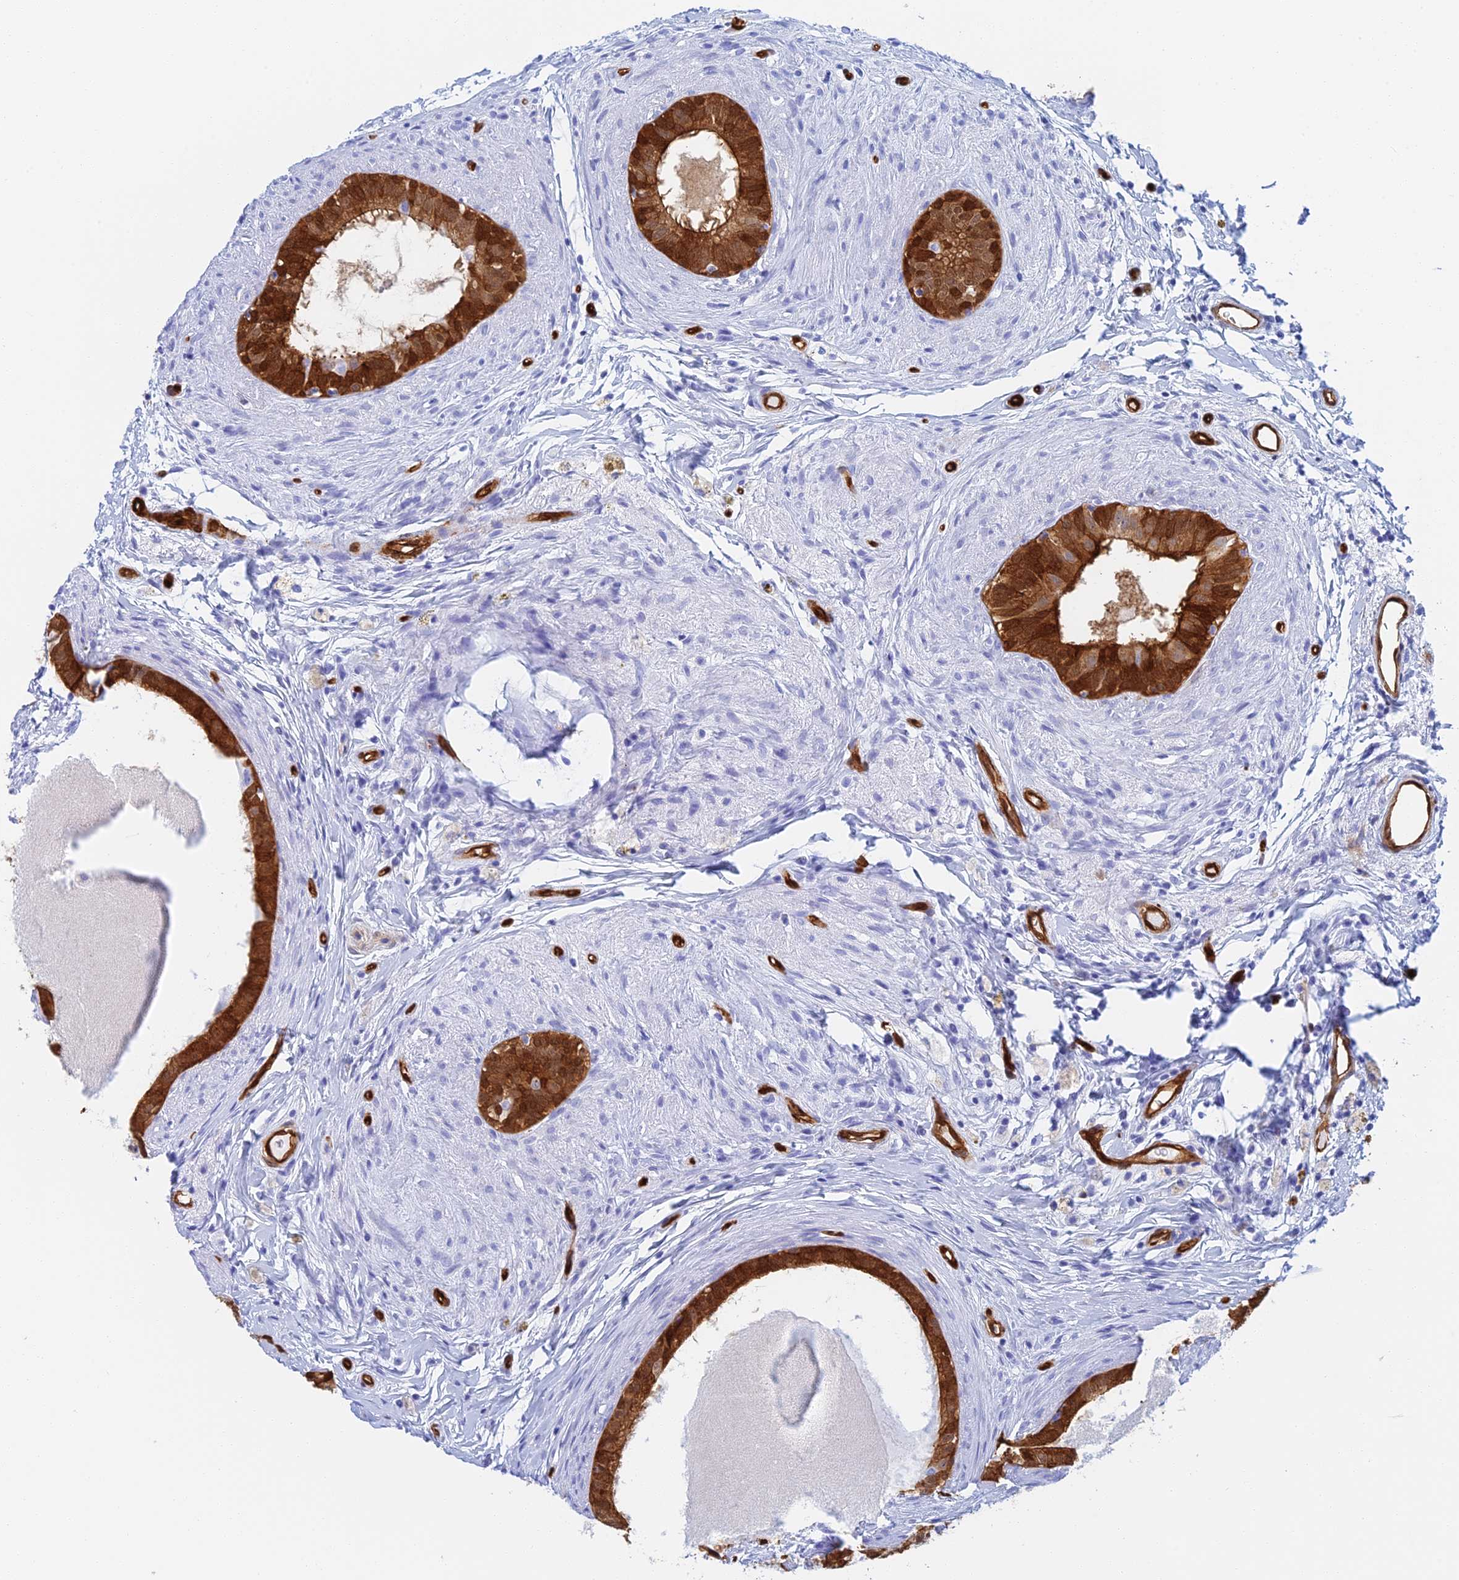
{"staining": {"intensity": "strong", "quantity": ">75%", "location": "cytoplasmic/membranous"}, "tissue": "epididymis", "cell_type": "Glandular cells", "image_type": "normal", "snomed": [{"axis": "morphology", "description": "Normal tissue, NOS"}, {"axis": "topography", "description": "Epididymis"}], "caption": "Glandular cells exhibit high levels of strong cytoplasmic/membranous staining in approximately >75% of cells in normal human epididymis.", "gene": "CRIP2", "patient": {"sex": "male", "age": 80}}